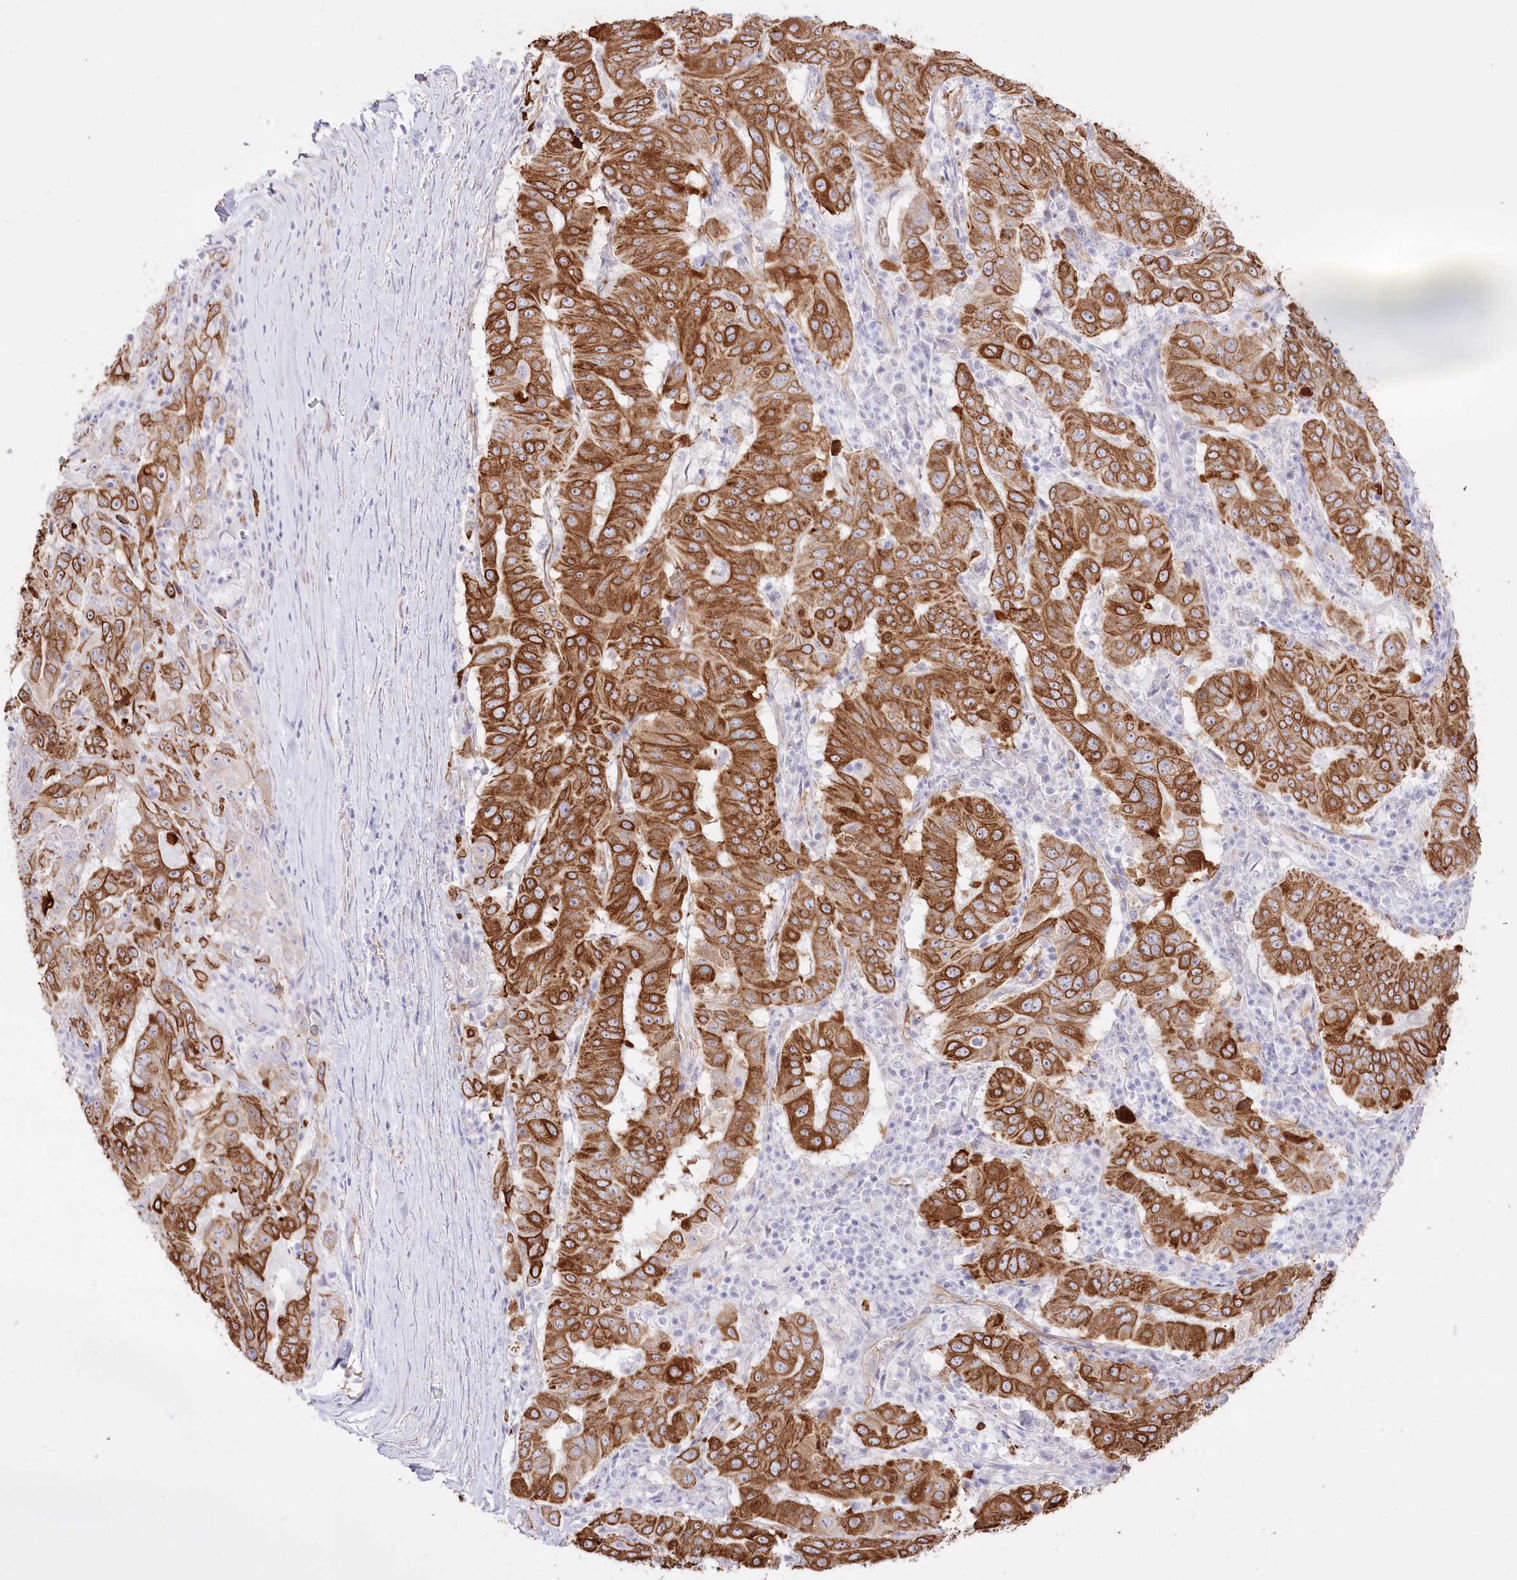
{"staining": {"intensity": "strong", "quantity": ">75%", "location": "cytoplasmic/membranous"}, "tissue": "pancreatic cancer", "cell_type": "Tumor cells", "image_type": "cancer", "snomed": [{"axis": "morphology", "description": "Adenocarcinoma, NOS"}, {"axis": "topography", "description": "Pancreas"}], "caption": "High-power microscopy captured an IHC photomicrograph of pancreatic cancer, revealing strong cytoplasmic/membranous expression in about >75% of tumor cells.", "gene": "SLC39A10", "patient": {"sex": "male", "age": 63}}